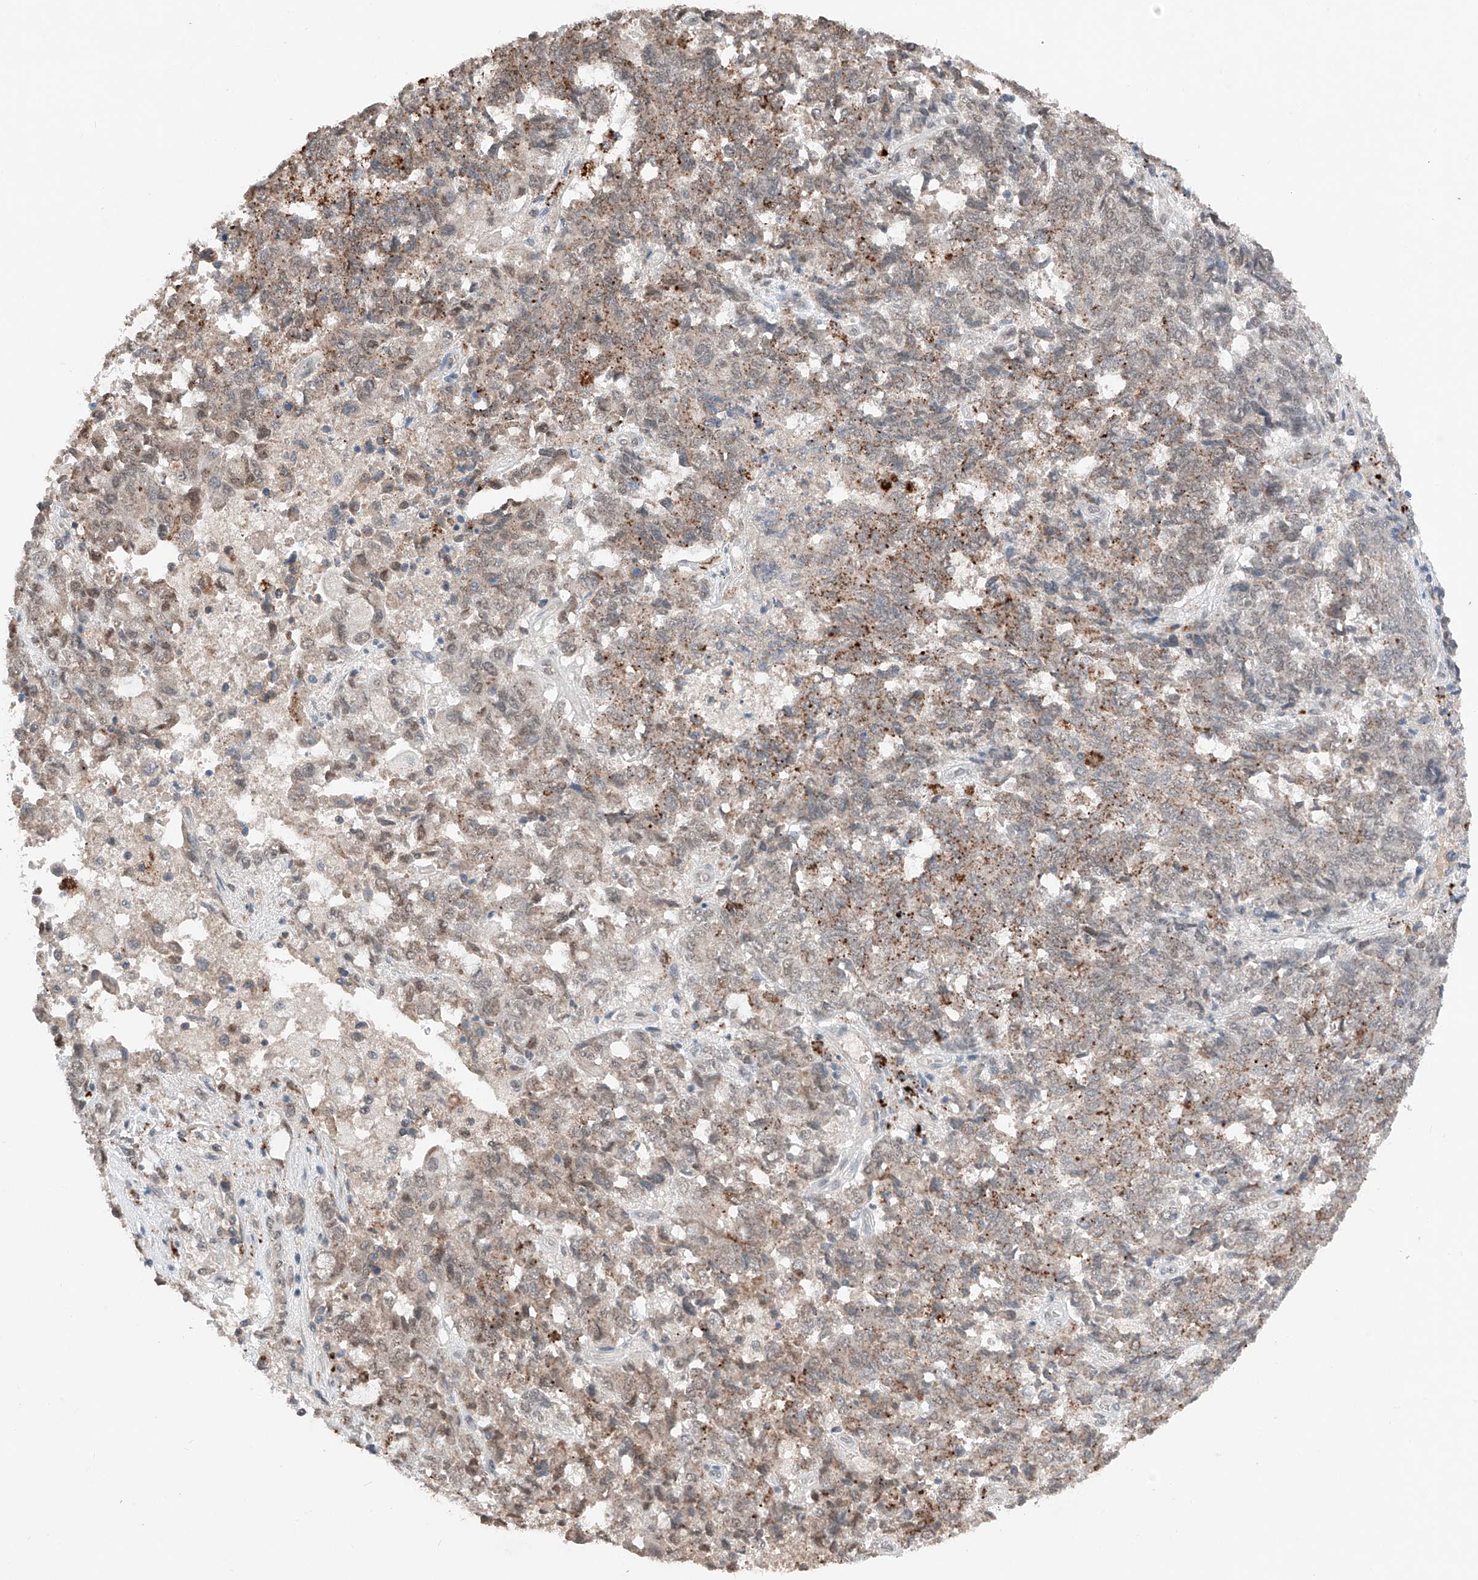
{"staining": {"intensity": "weak", "quantity": "25%-75%", "location": "cytoplasmic/membranous"}, "tissue": "endometrial cancer", "cell_type": "Tumor cells", "image_type": "cancer", "snomed": [{"axis": "morphology", "description": "Adenocarcinoma, NOS"}, {"axis": "topography", "description": "Endometrium"}], "caption": "Protein expression analysis of human adenocarcinoma (endometrial) reveals weak cytoplasmic/membranous positivity in about 25%-75% of tumor cells. (IHC, brightfield microscopy, high magnification).", "gene": "TBX4", "patient": {"sex": "female", "age": 80}}